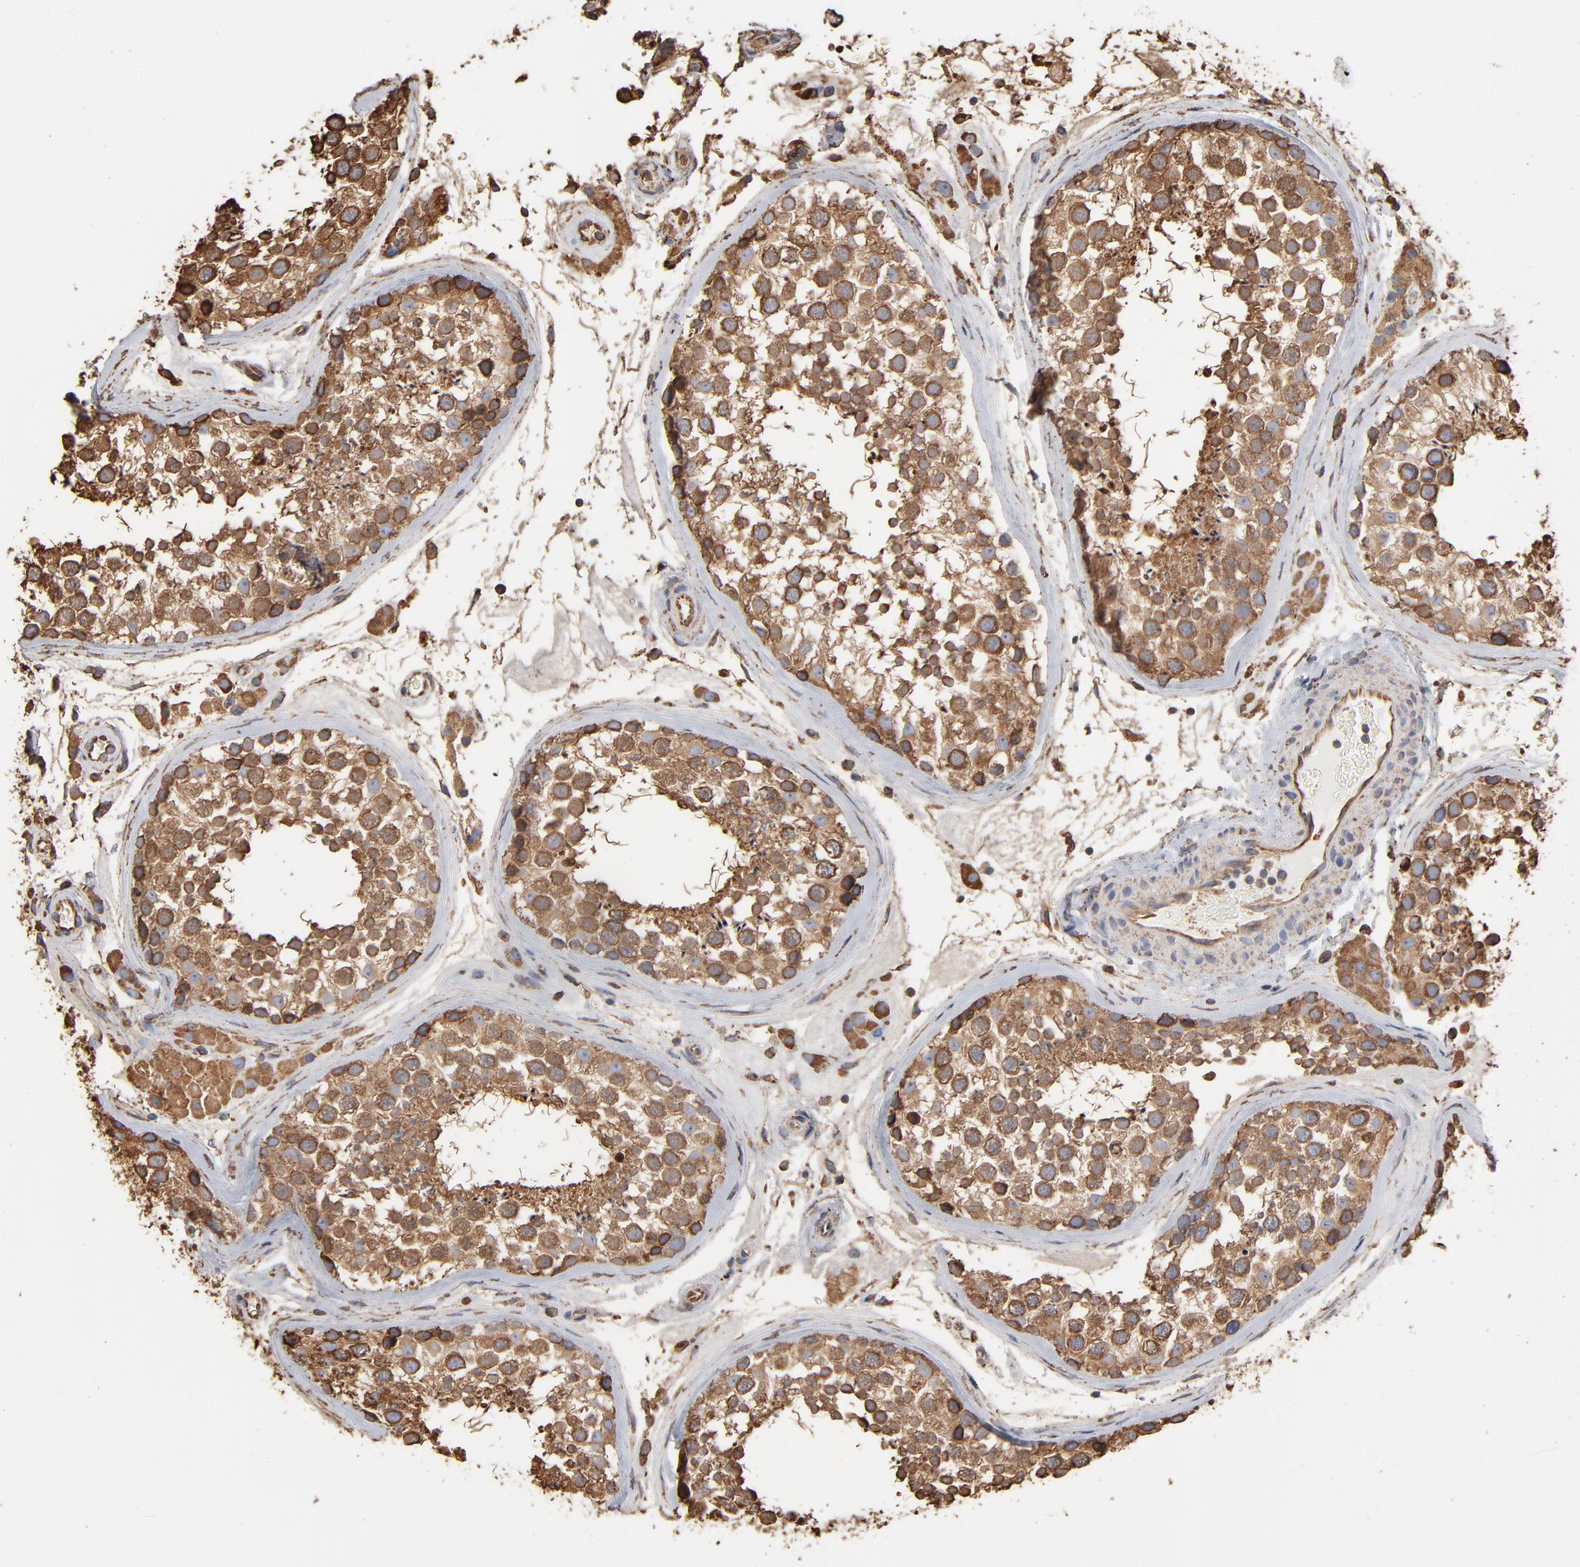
{"staining": {"intensity": "moderate", "quantity": "25%-75%", "location": "cytoplasmic/membranous"}, "tissue": "testis", "cell_type": "Cells in seminiferous ducts", "image_type": "normal", "snomed": [{"axis": "morphology", "description": "Normal tissue, NOS"}, {"axis": "topography", "description": "Testis"}], "caption": "Testis stained with immunohistochemistry (IHC) shows moderate cytoplasmic/membranous expression in approximately 25%-75% of cells in seminiferous ducts. (Stains: DAB in brown, nuclei in blue, Microscopy: brightfield microscopy at high magnification).", "gene": "PDIA3", "patient": {"sex": "male", "age": 46}}